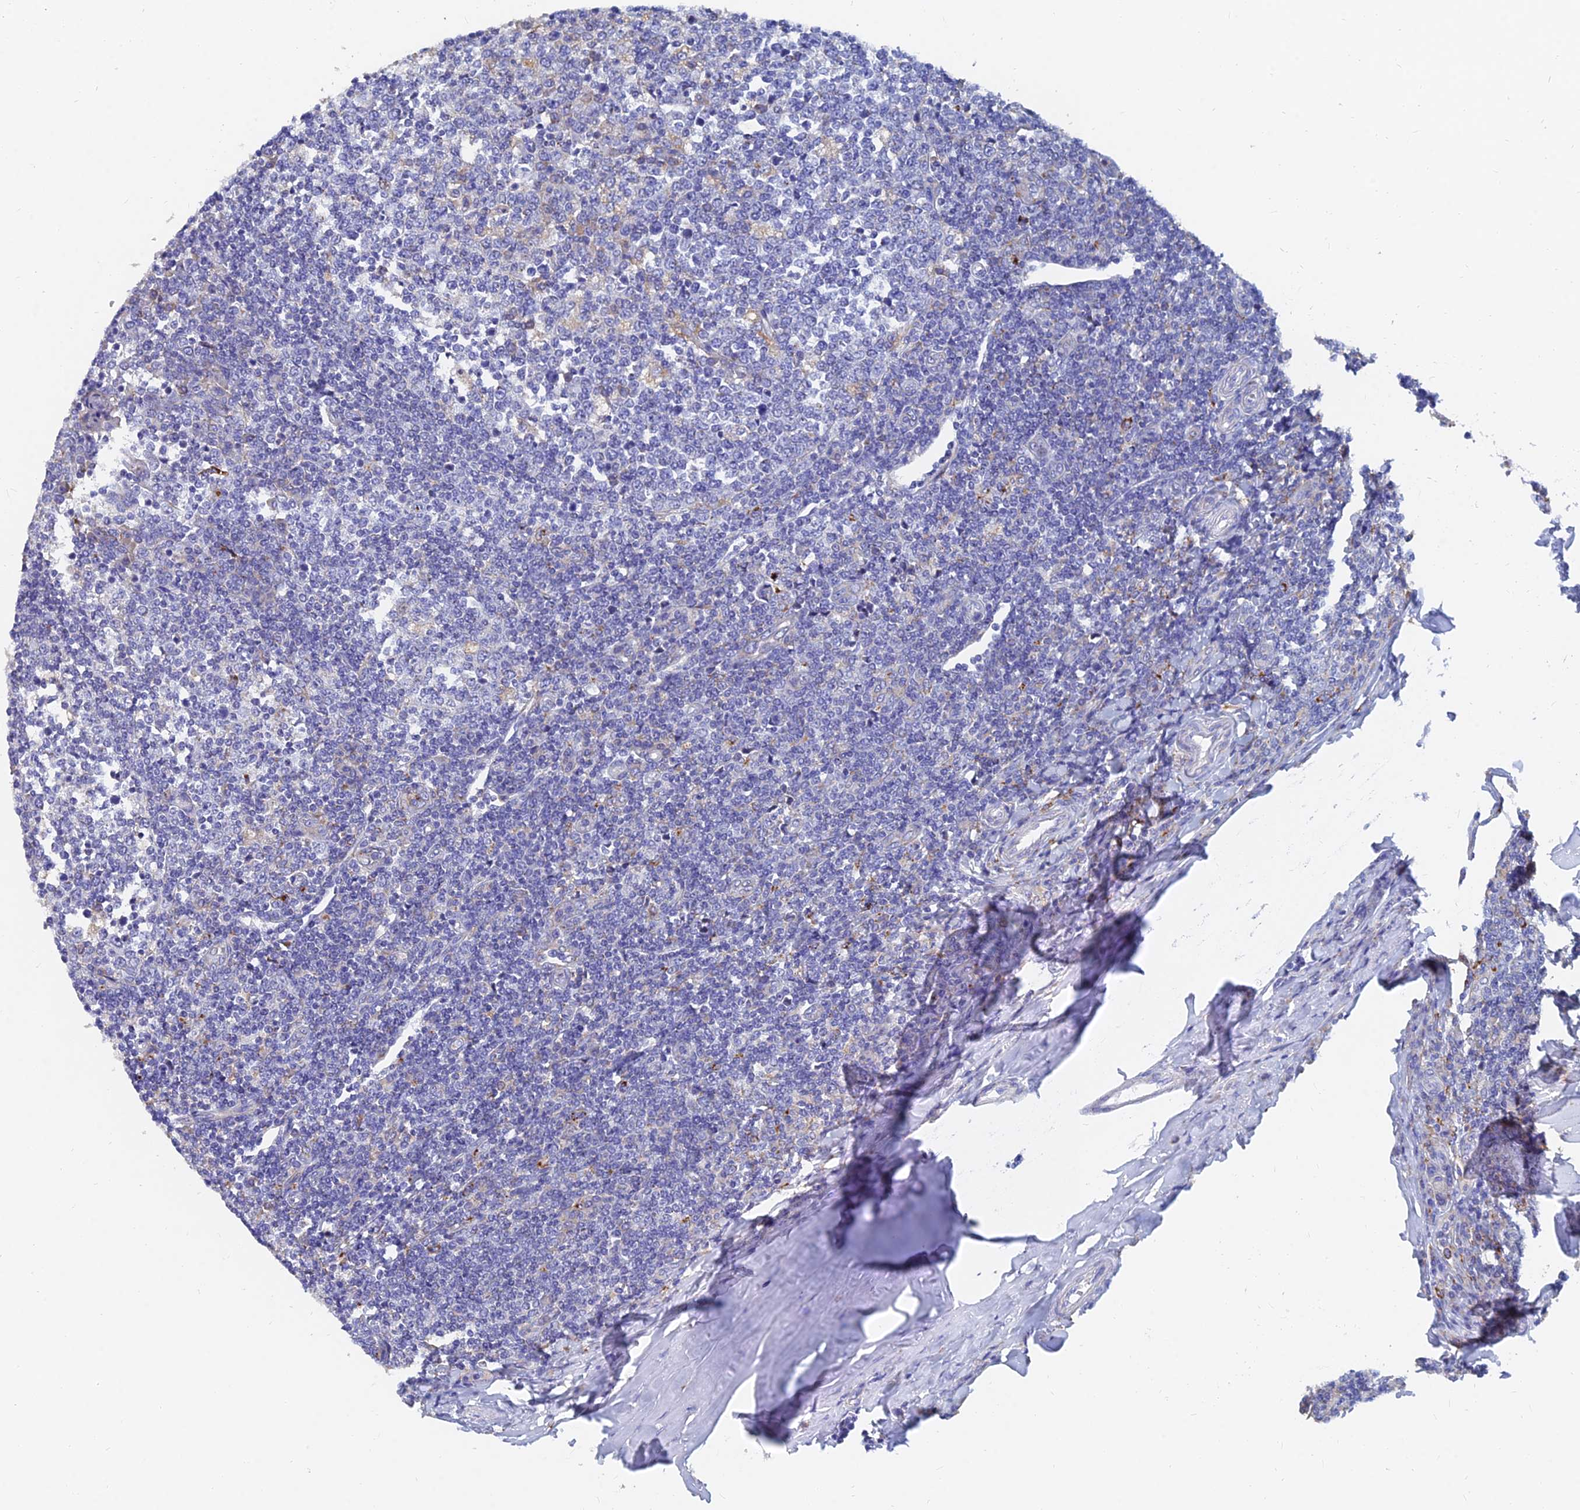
{"staining": {"intensity": "negative", "quantity": "none", "location": "none"}, "tissue": "tonsil", "cell_type": "Germinal center cells", "image_type": "normal", "snomed": [{"axis": "morphology", "description": "Normal tissue, NOS"}, {"axis": "topography", "description": "Tonsil"}], "caption": "Tonsil stained for a protein using immunohistochemistry (IHC) displays no expression germinal center cells.", "gene": "SPNS1", "patient": {"sex": "female", "age": 19}}